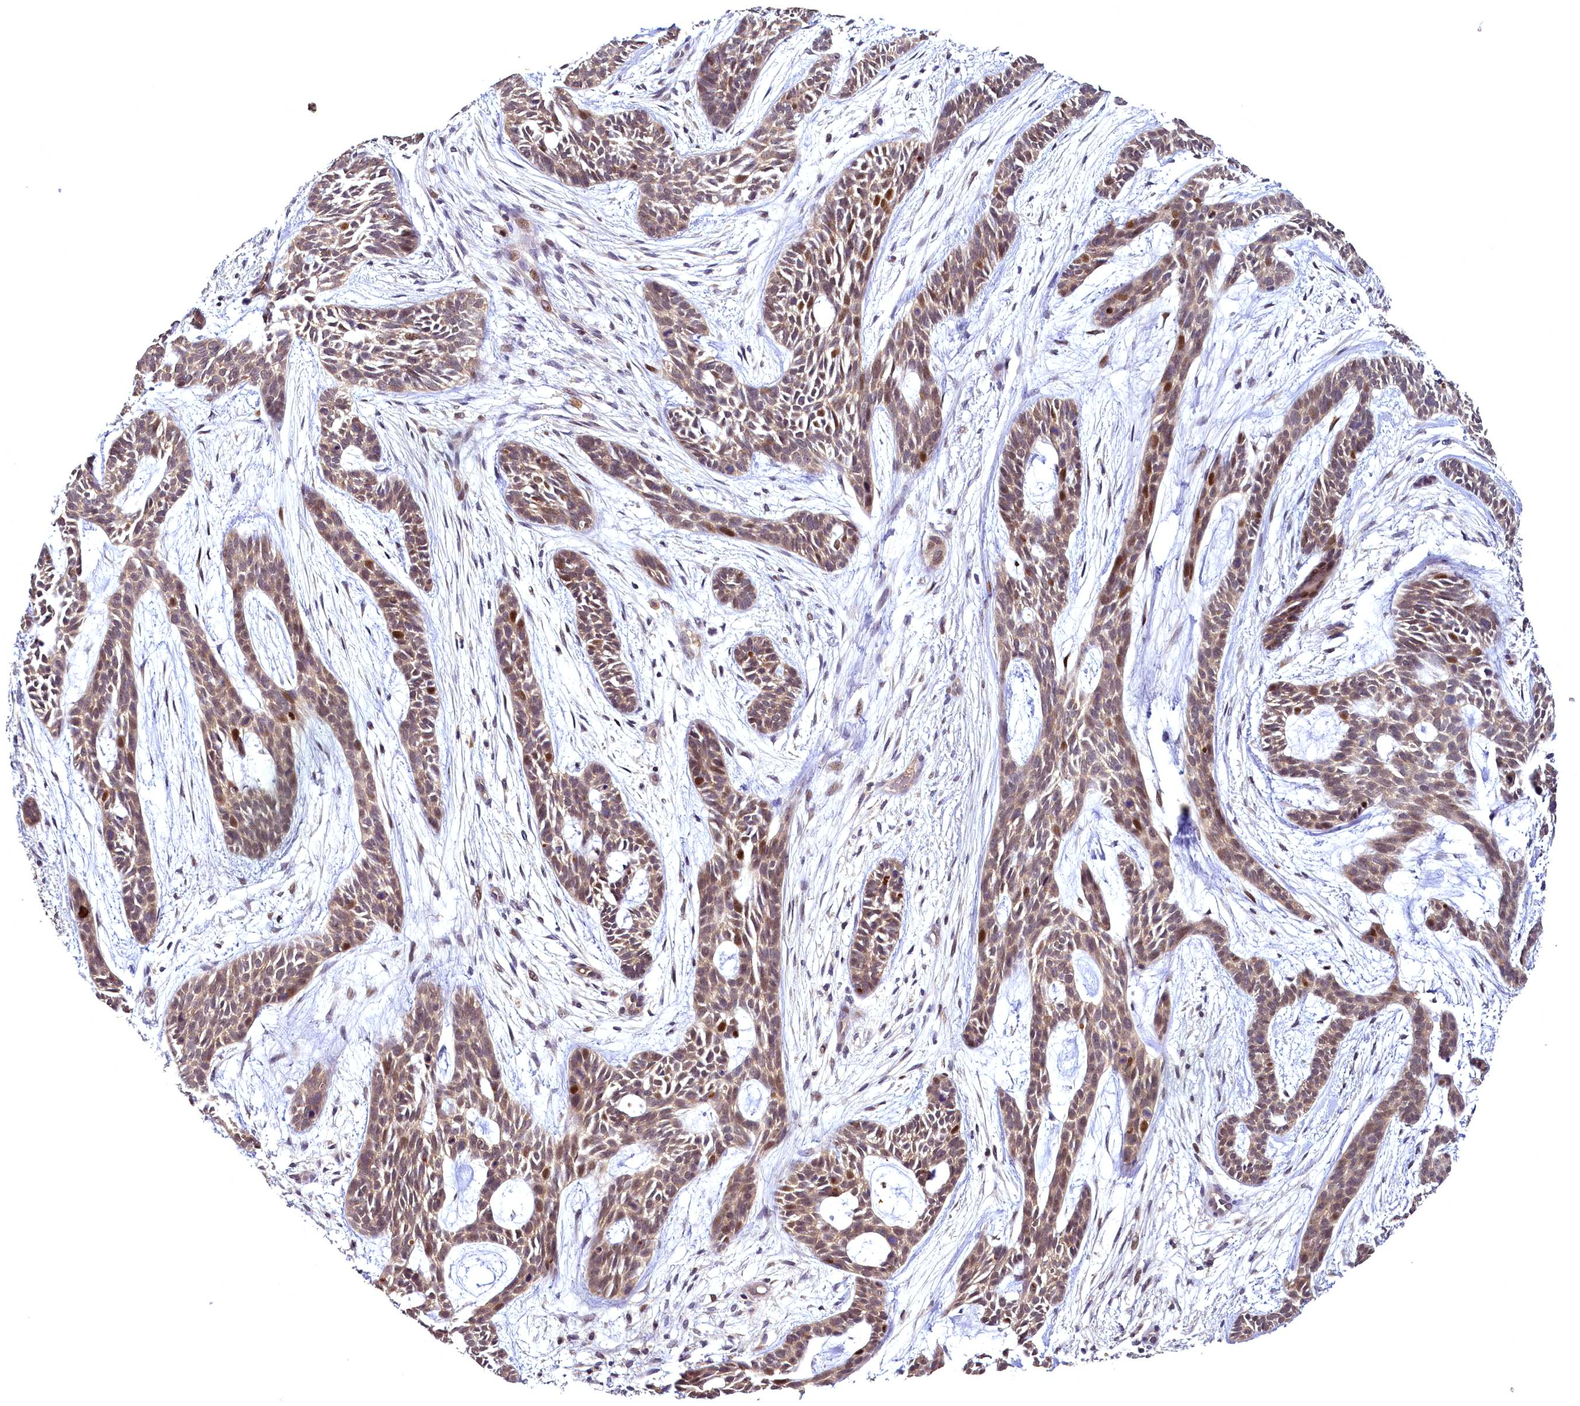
{"staining": {"intensity": "moderate", "quantity": "25%-75%", "location": "cytoplasmic/membranous,nuclear"}, "tissue": "skin cancer", "cell_type": "Tumor cells", "image_type": "cancer", "snomed": [{"axis": "morphology", "description": "Basal cell carcinoma"}, {"axis": "topography", "description": "Skin"}], "caption": "Immunohistochemical staining of skin cancer (basal cell carcinoma) reveals moderate cytoplasmic/membranous and nuclear protein positivity in about 25%-75% of tumor cells.", "gene": "TMEM39A", "patient": {"sex": "male", "age": 89}}